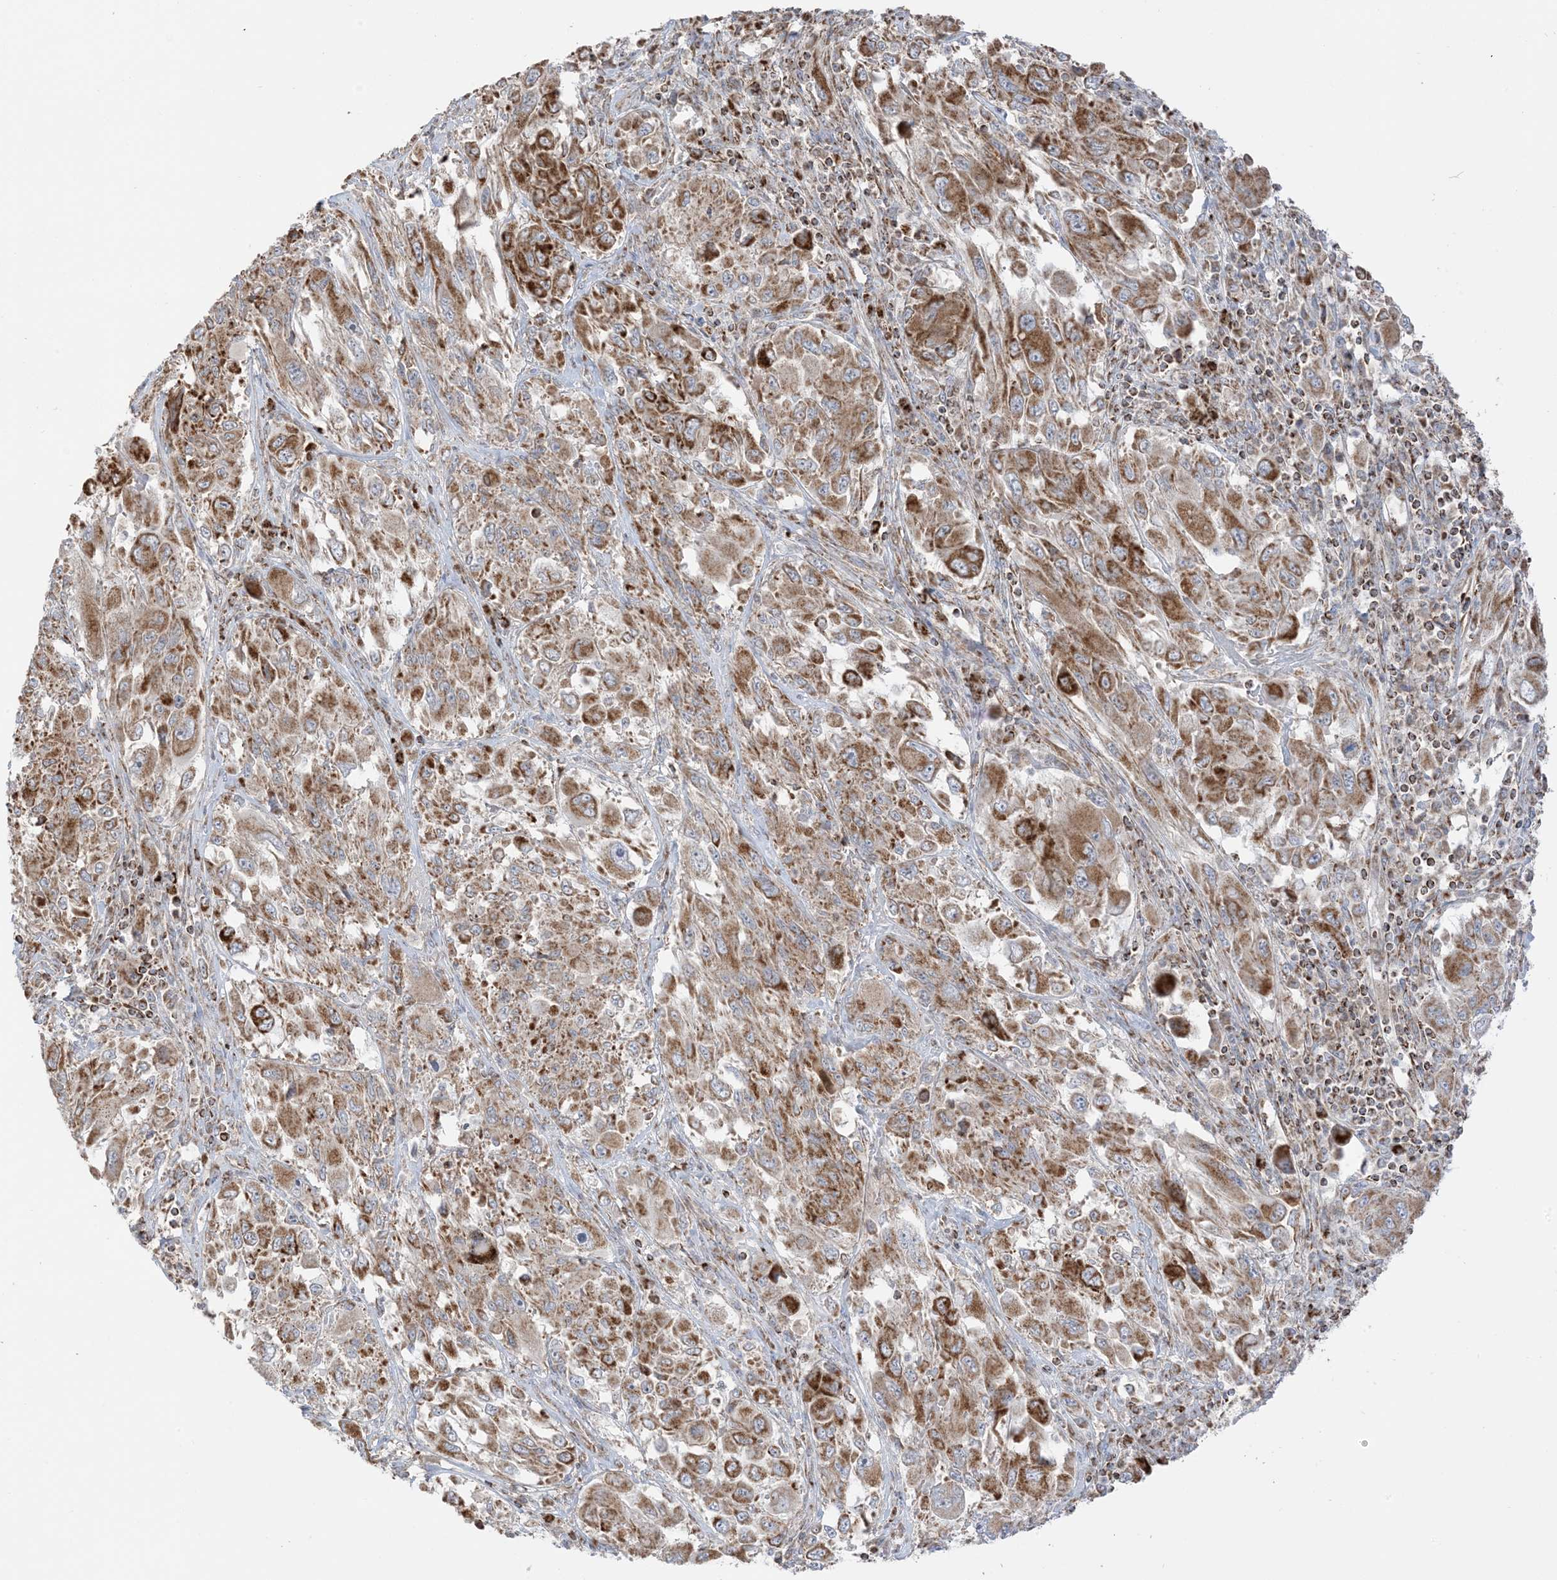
{"staining": {"intensity": "strong", "quantity": ">75%", "location": "cytoplasmic/membranous"}, "tissue": "melanoma", "cell_type": "Tumor cells", "image_type": "cancer", "snomed": [{"axis": "morphology", "description": "Malignant melanoma, NOS"}, {"axis": "topography", "description": "Skin"}], "caption": "Strong cytoplasmic/membranous positivity is seen in approximately >75% of tumor cells in melanoma. (IHC, brightfield microscopy, high magnification).", "gene": "SLC25A12", "patient": {"sex": "female", "age": 91}}